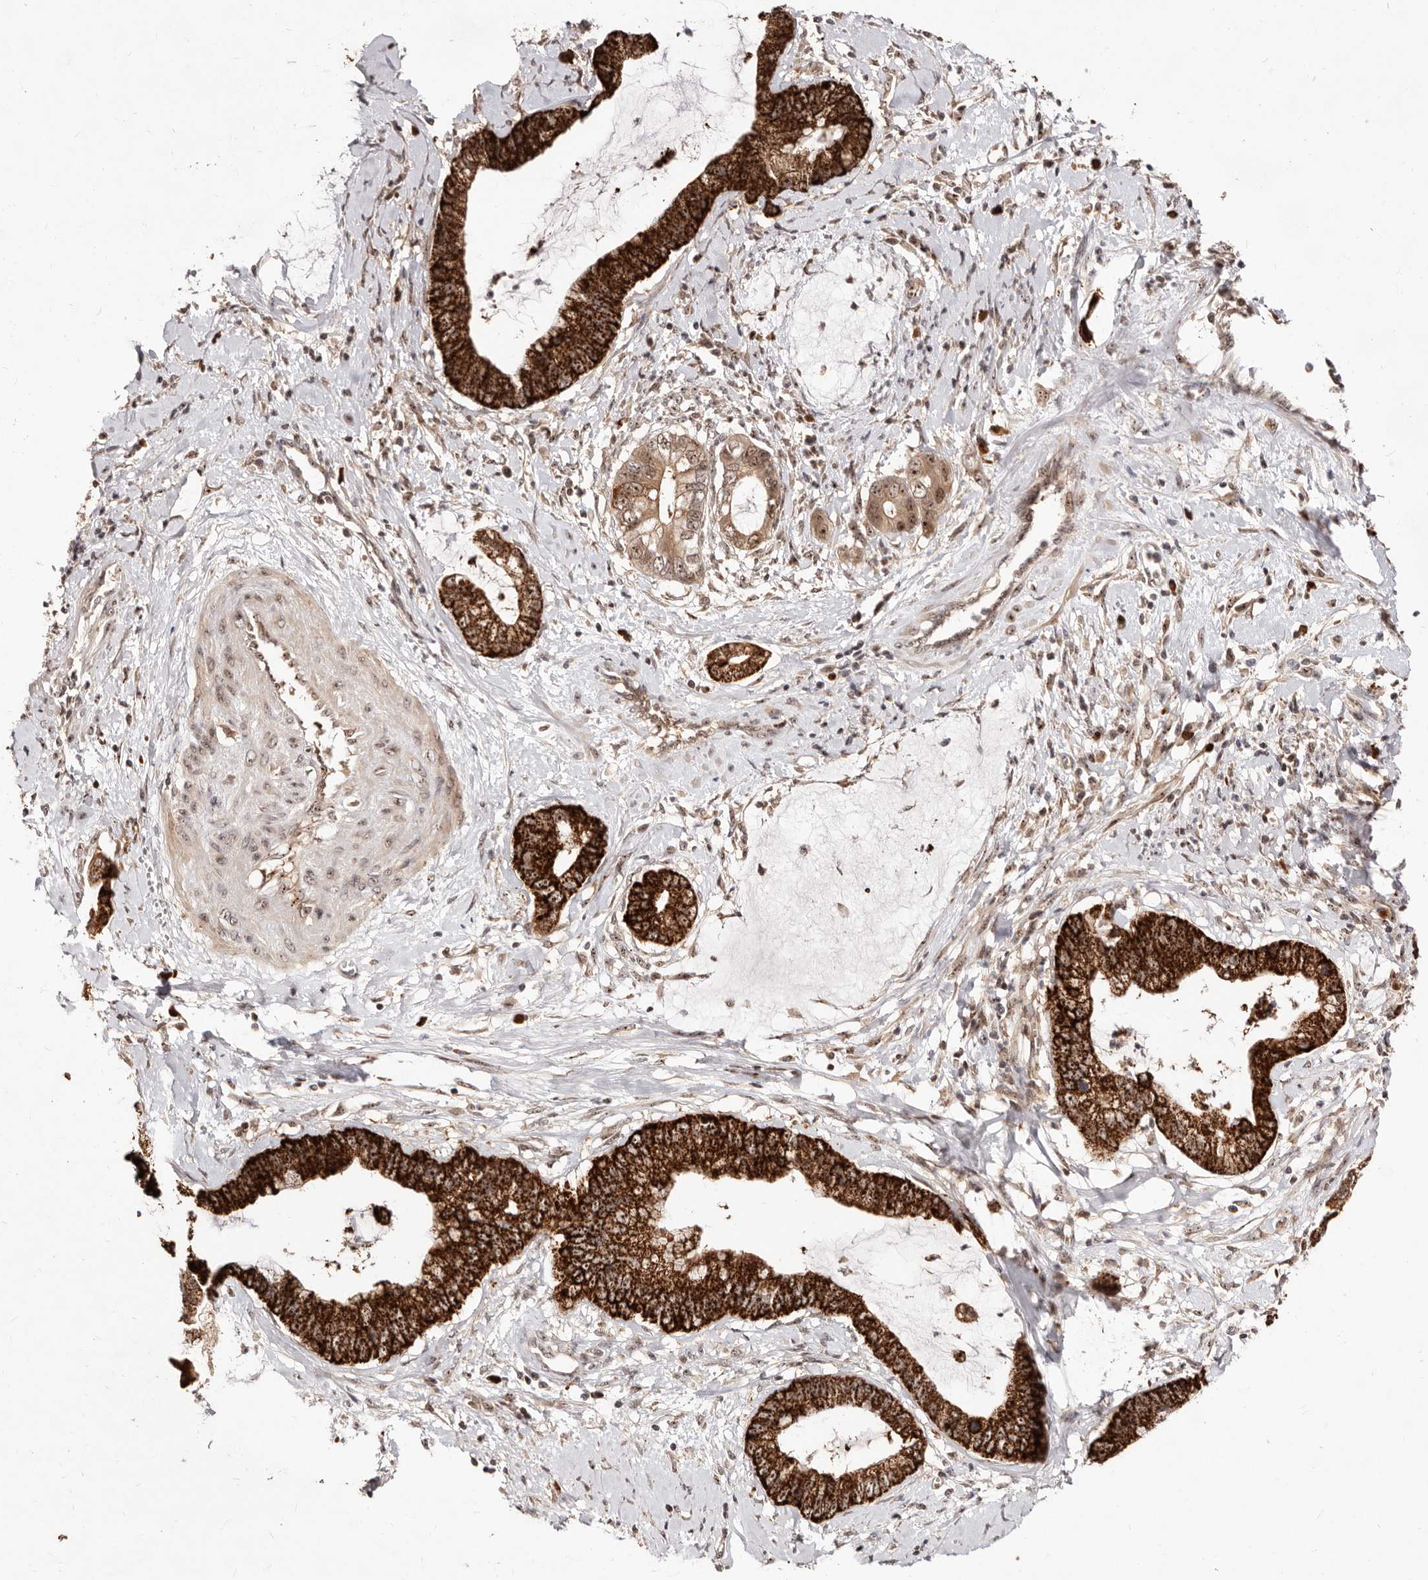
{"staining": {"intensity": "strong", "quantity": ">75%", "location": "cytoplasmic/membranous,nuclear"}, "tissue": "cervical cancer", "cell_type": "Tumor cells", "image_type": "cancer", "snomed": [{"axis": "morphology", "description": "Adenocarcinoma, NOS"}, {"axis": "topography", "description": "Cervix"}], "caption": "Immunohistochemistry (IHC) histopathology image of neoplastic tissue: human cervical cancer stained using IHC reveals high levels of strong protein expression localized specifically in the cytoplasmic/membranous and nuclear of tumor cells, appearing as a cytoplasmic/membranous and nuclear brown color.", "gene": "APOL6", "patient": {"sex": "female", "age": 44}}